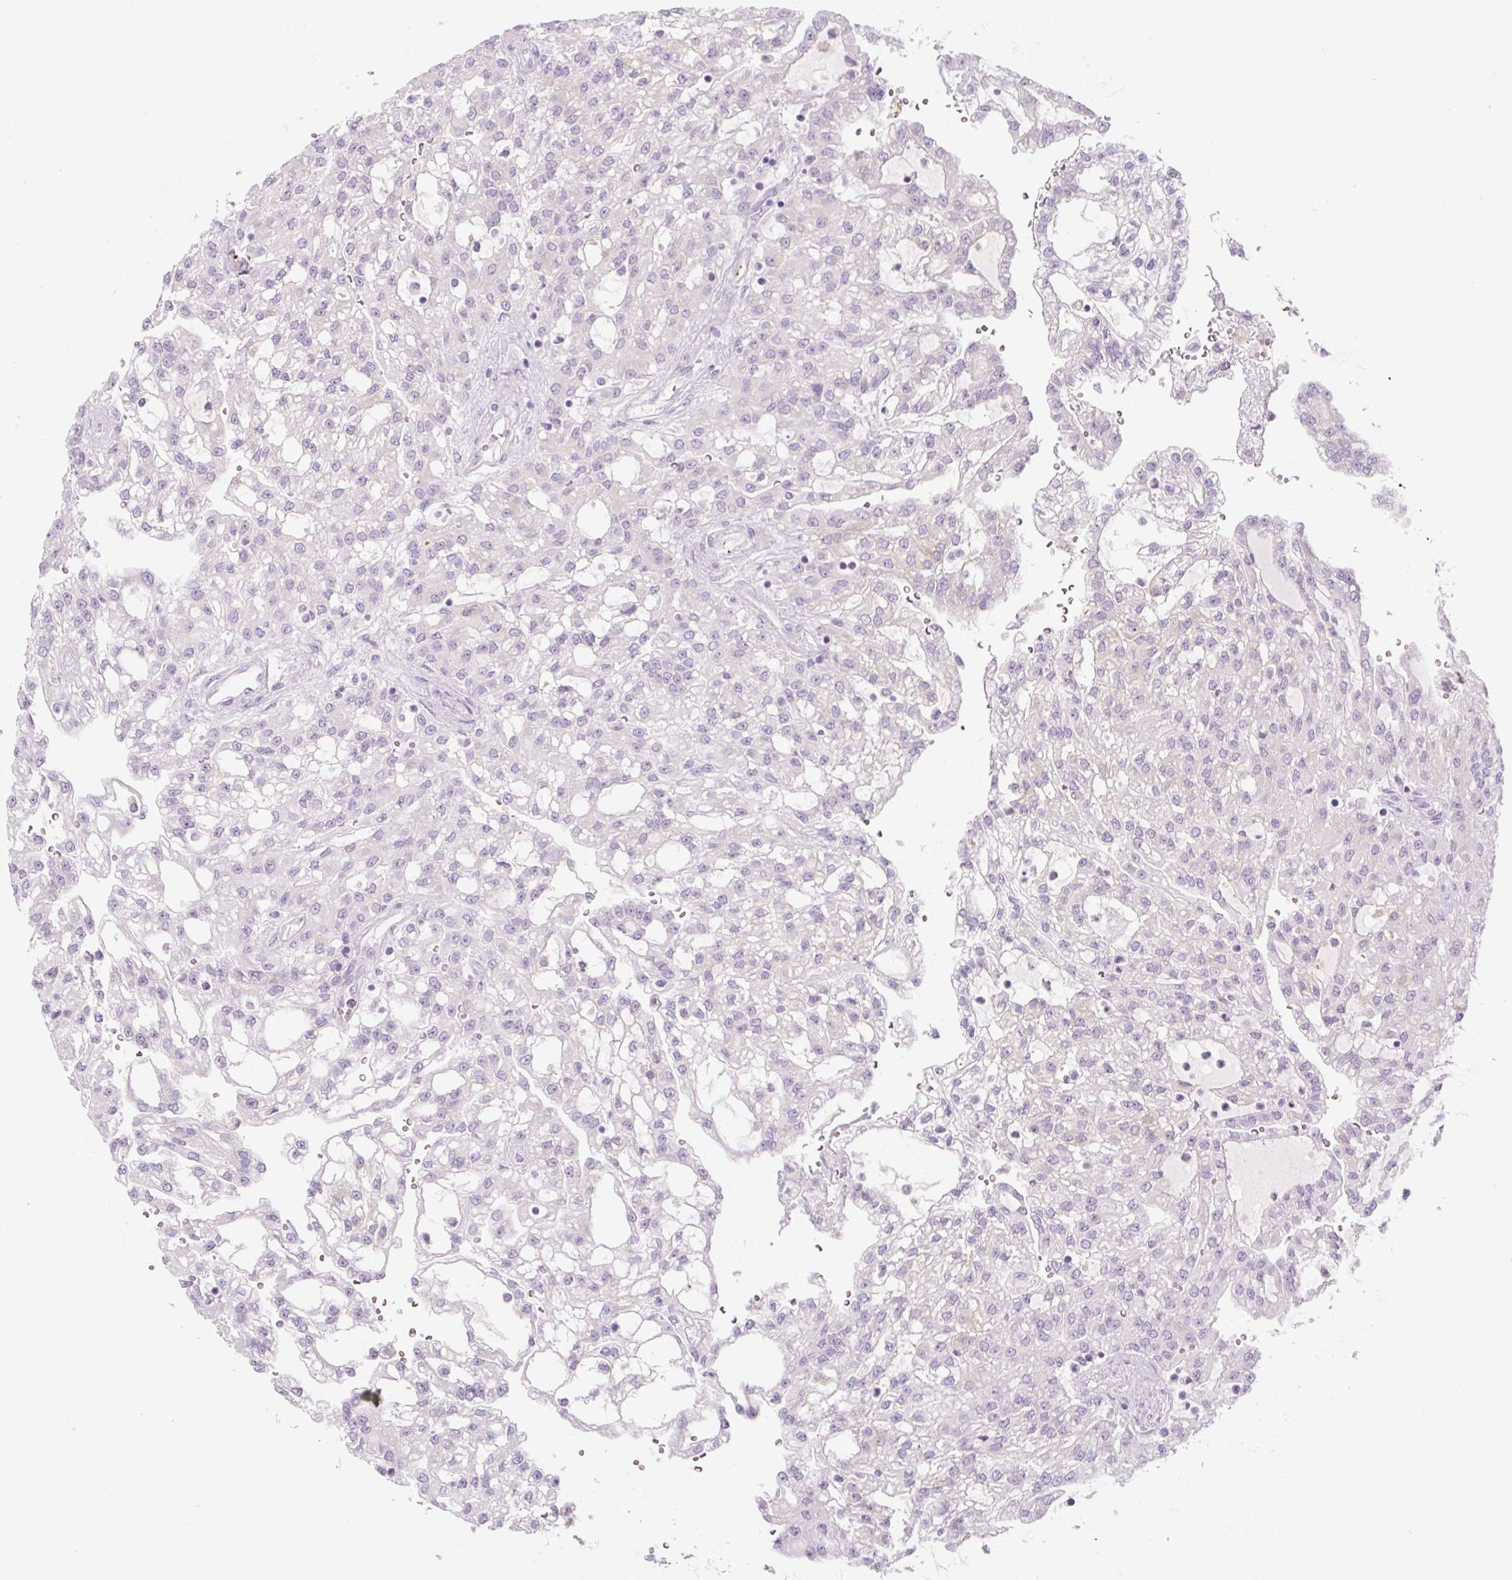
{"staining": {"intensity": "negative", "quantity": "none", "location": "none"}, "tissue": "renal cancer", "cell_type": "Tumor cells", "image_type": "cancer", "snomed": [{"axis": "morphology", "description": "Adenocarcinoma, NOS"}, {"axis": "topography", "description": "Kidney"}], "caption": "Renal adenocarcinoma stained for a protein using IHC shows no expression tumor cells.", "gene": "PF4V1", "patient": {"sex": "male", "age": 63}}